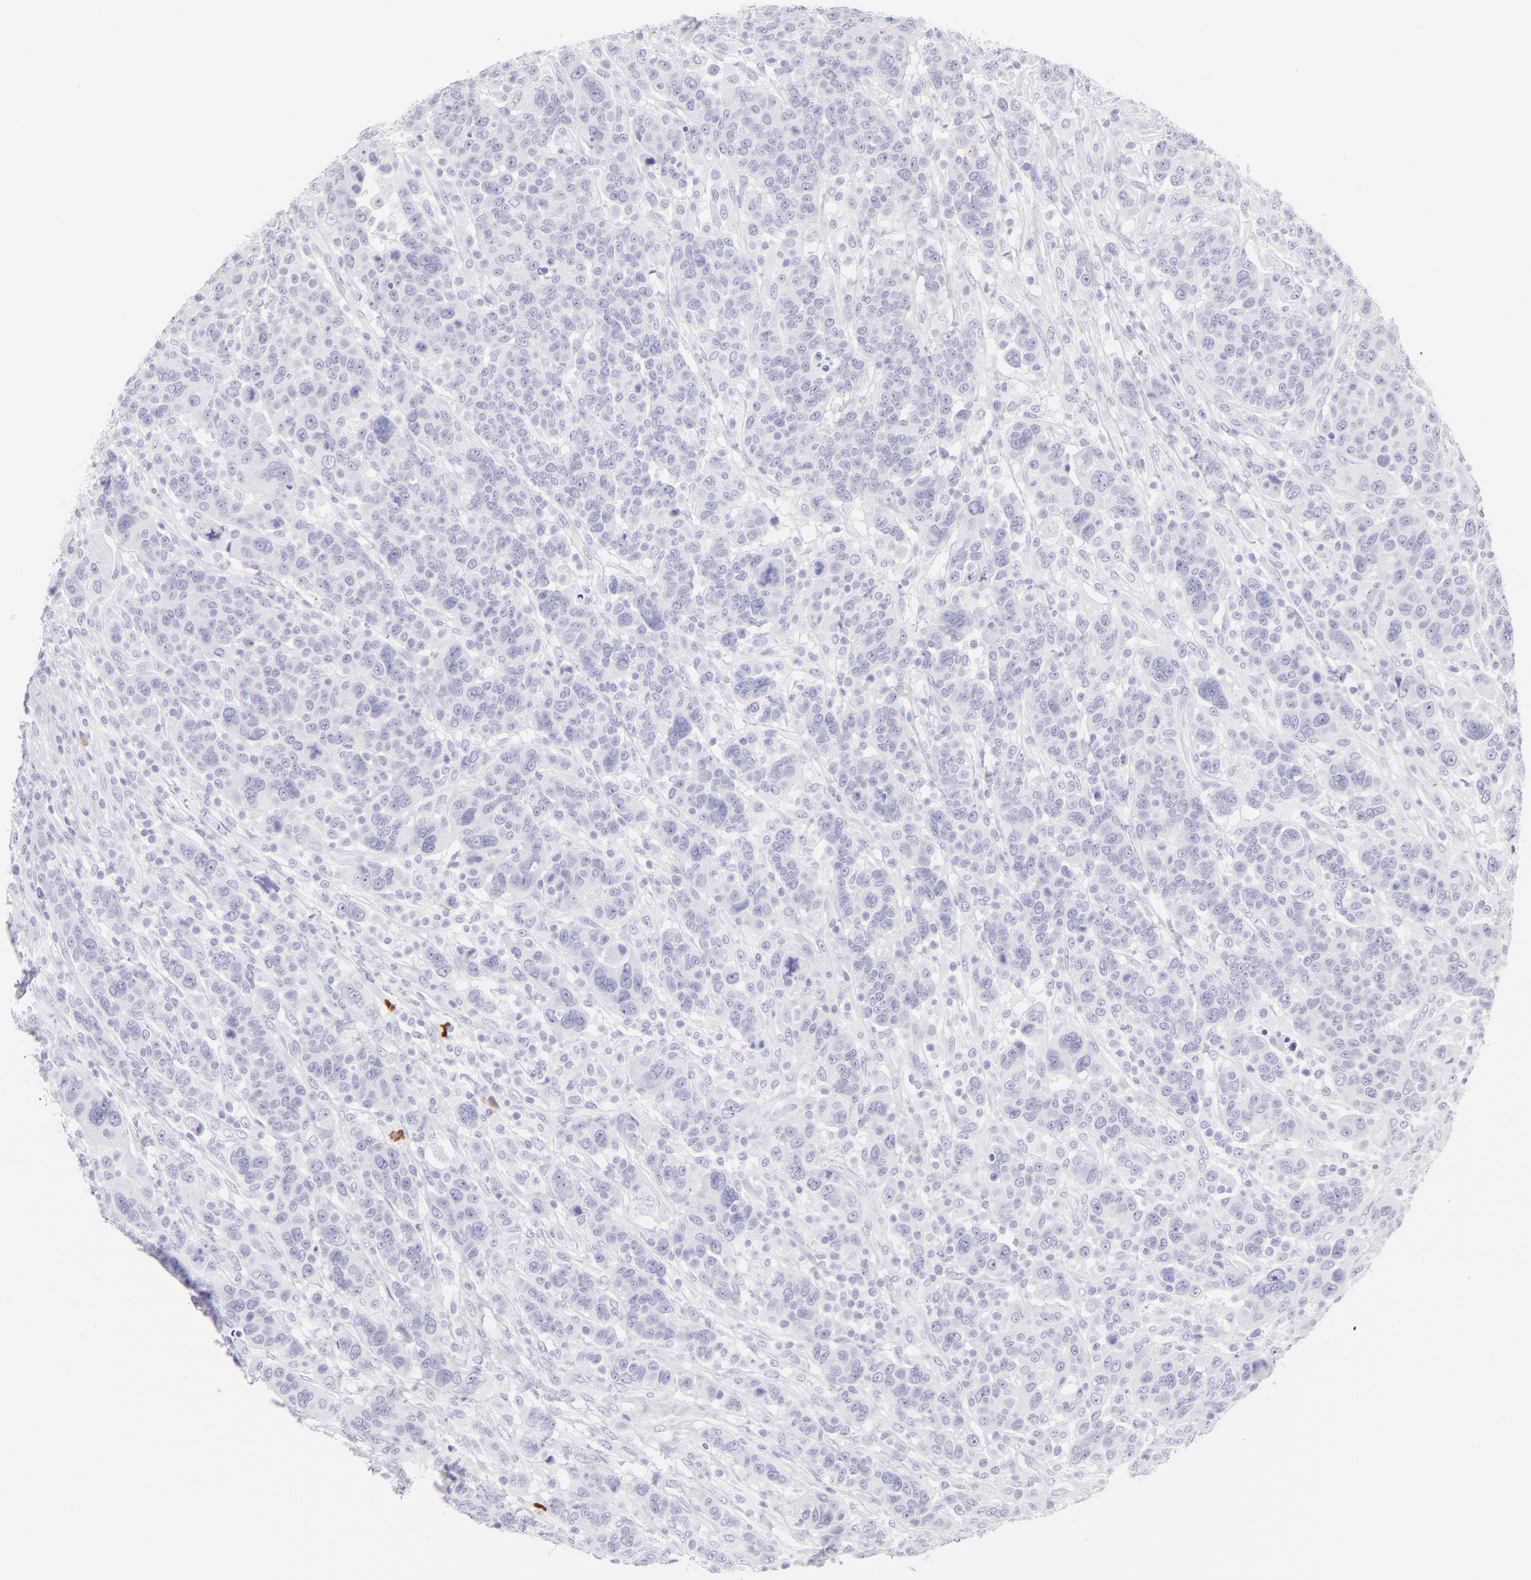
{"staining": {"intensity": "negative", "quantity": "none", "location": "none"}, "tissue": "breast cancer", "cell_type": "Tumor cells", "image_type": "cancer", "snomed": [{"axis": "morphology", "description": "Duct carcinoma"}, {"axis": "topography", "description": "Breast"}], "caption": "Breast cancer was stained to show a protein in brown. There is no significant expression in tumor cells.", "gene": "SDC1", "patient": {"sex": "female", "age": 37}}